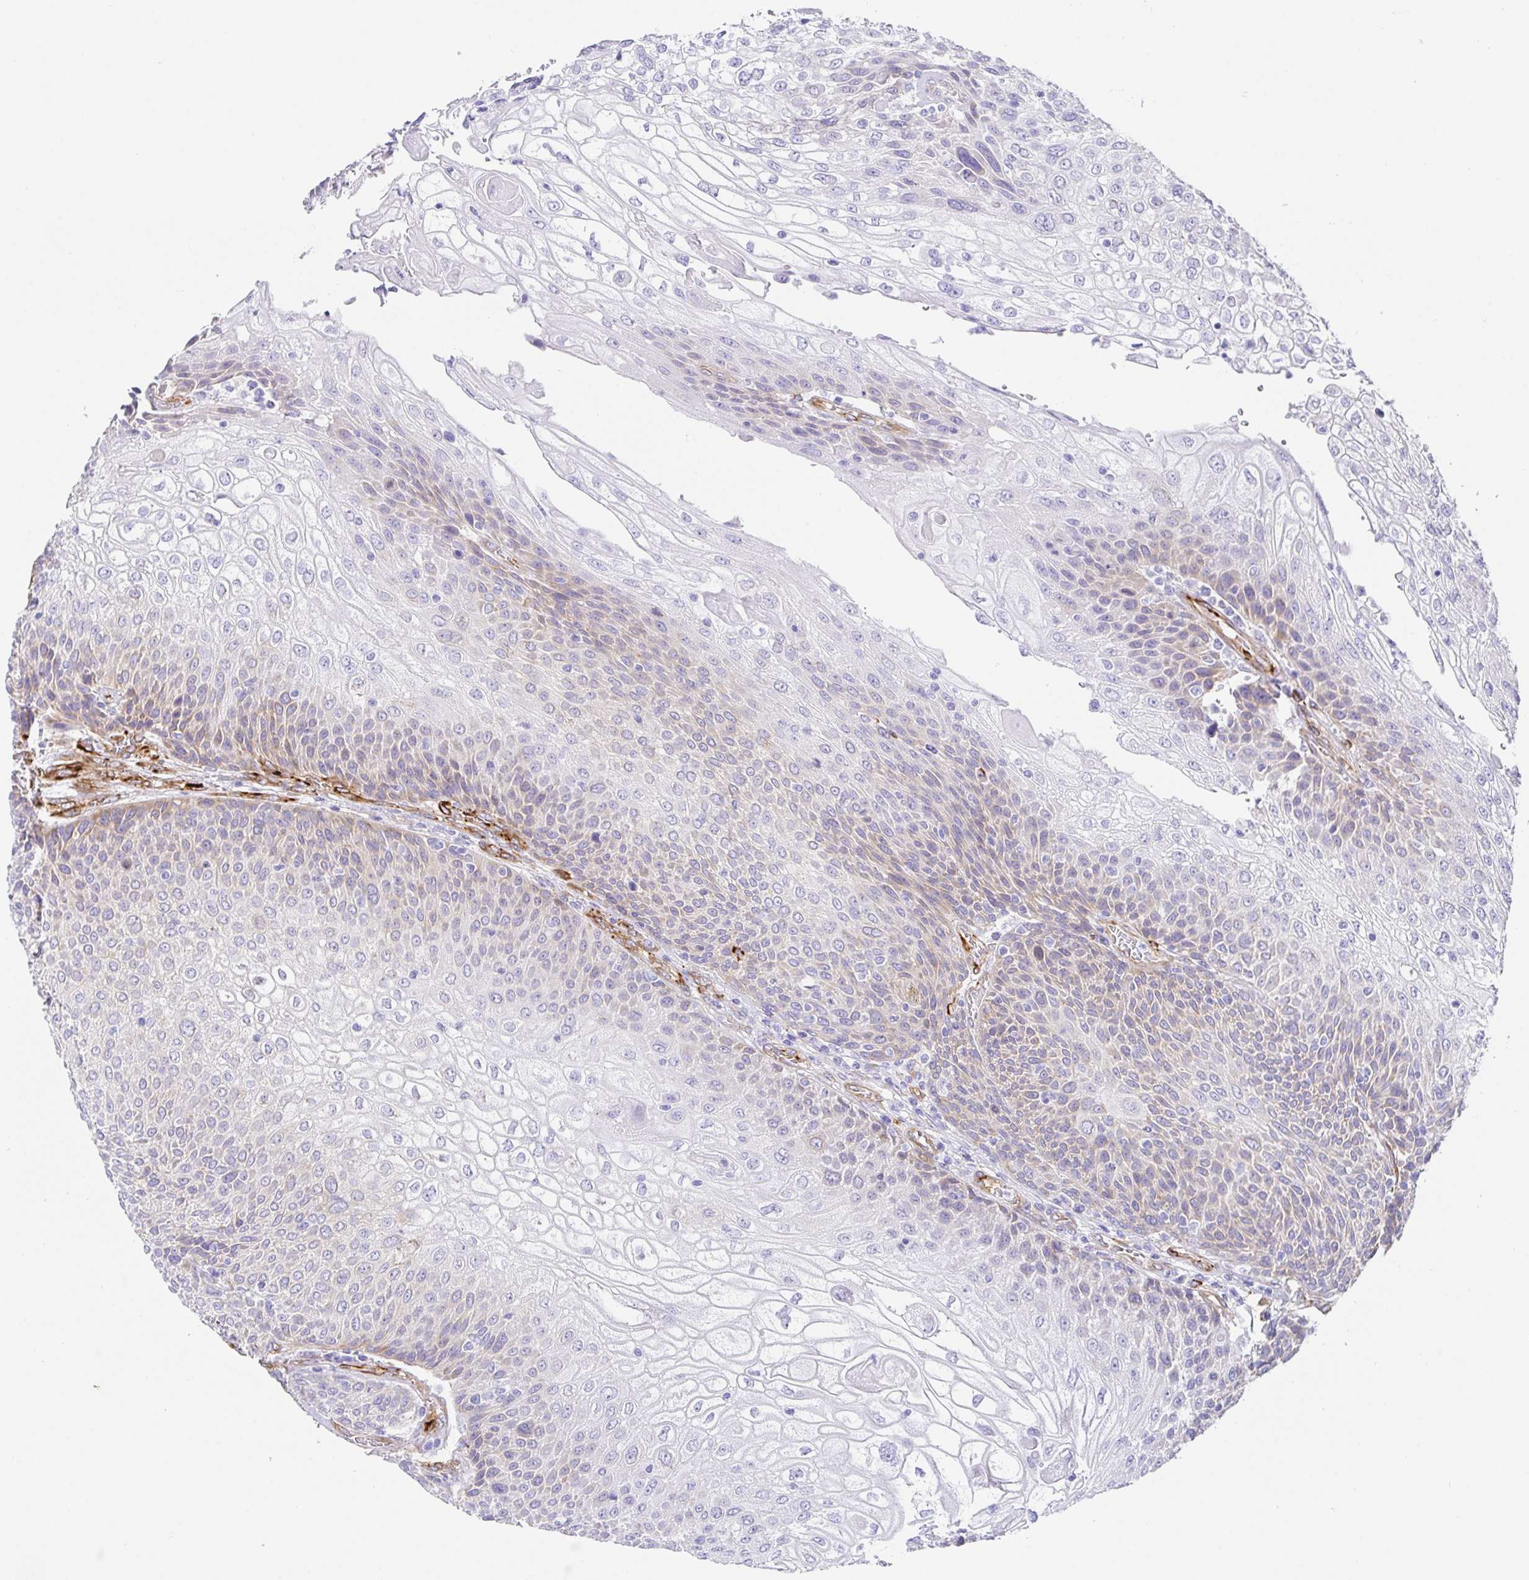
{"staining": {"intensity": "moderate", "quantity": "<25%", "location": "cytoplasmic/membranous"}, "tissue": "urothelial cancer", "cell_type": "Tumor cells", "image_type": "cancer", "snomed": [{"axis": "morphology", "description": "Urothelial carcinoma, High grade"}, {"axis": "topography", "description": "Urinary bladder"}], "caption": "High-grade urothelial carcinoma stained with a protein marker demonstrates moderate staining in tumor cells.", "gene": "DOCK1", "patient": {"sex": "female", "age": 70}}